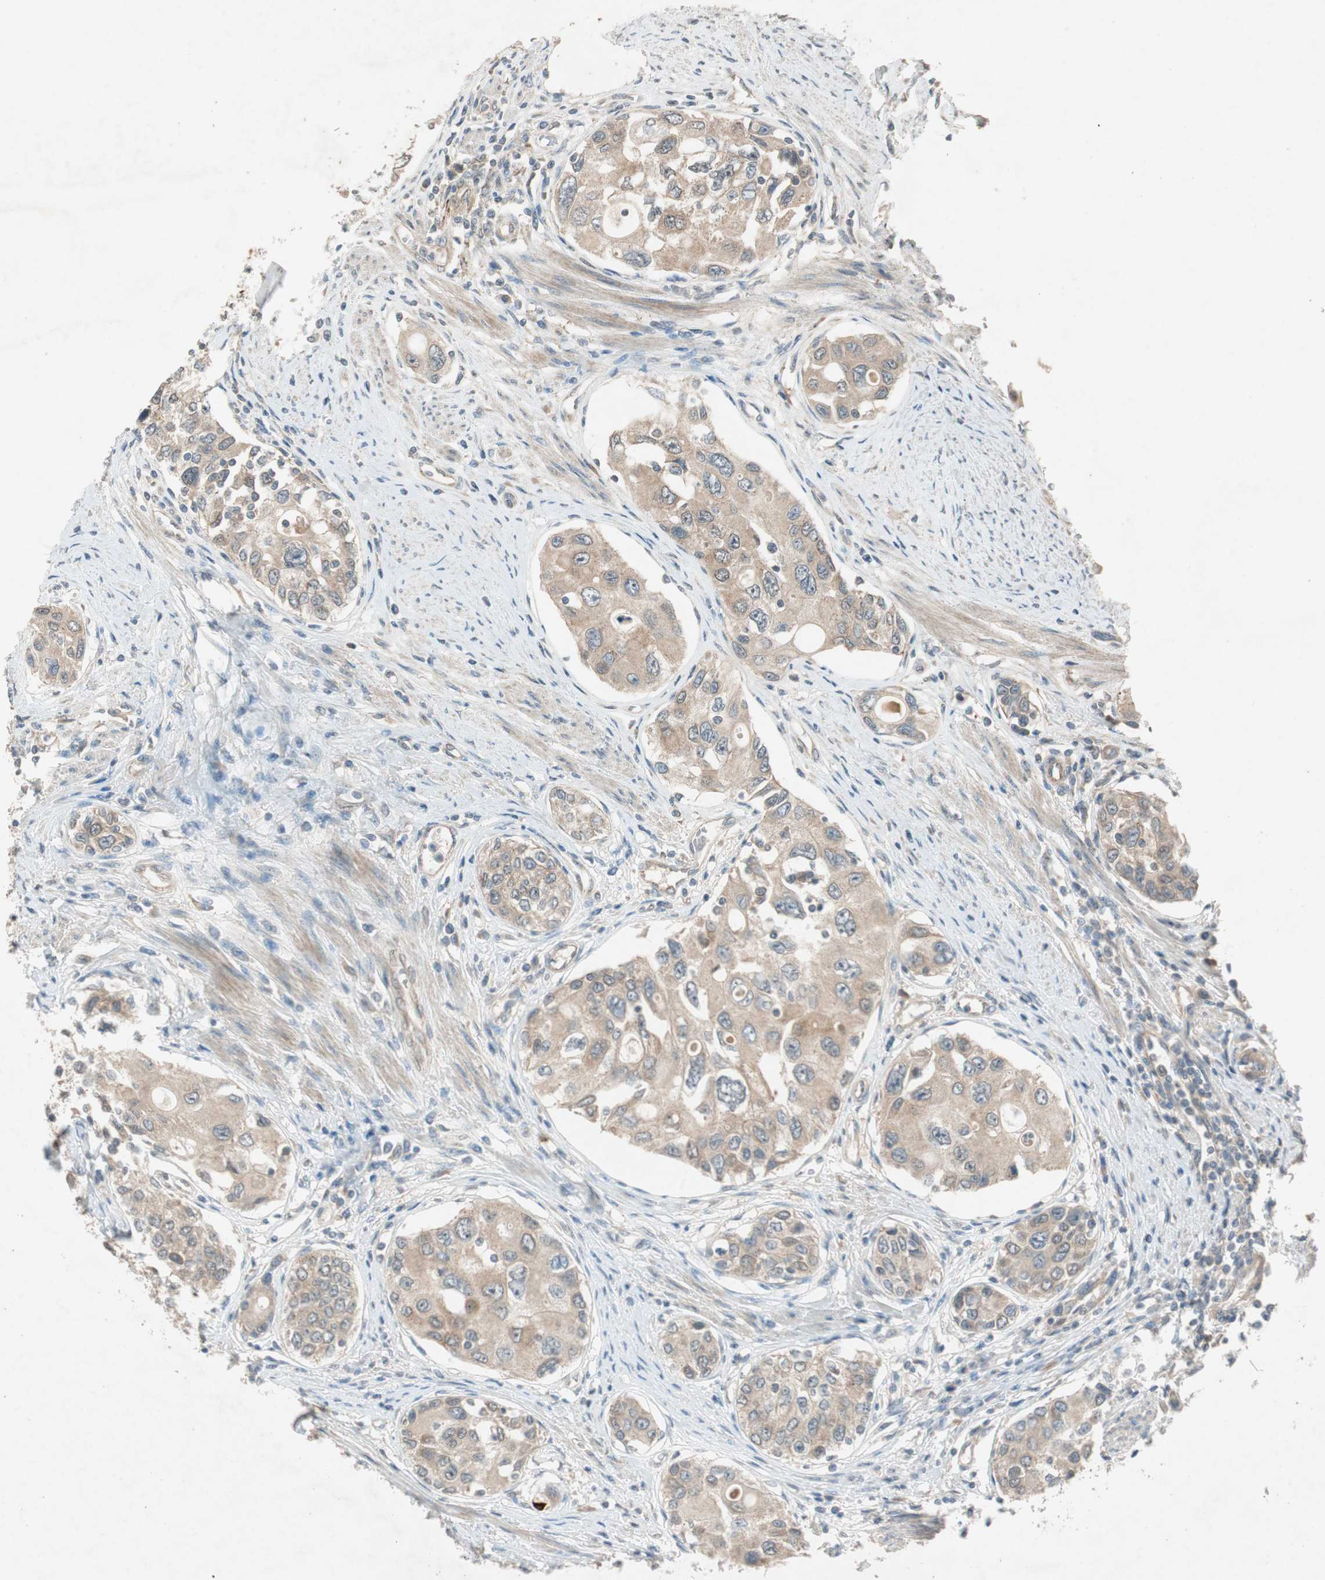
{"staining": {"intensity": "moderate", "quantity": ">75%", "location": "cytoplasmic/membranous"}, "tissue": "urothelial cancer", "cell_type": "Tumor cells", "image_type": "cancer", "snomed": [{"axis": "morphology", "description": "Urothelial carcinoma, High grade"}, {"axis": "topography", "description": "Urinary bladder"}], "caption": "Immunohistochemistry (IHC) of human urothelial cancer shows medium levels of moderate cytoplasmic/membranous positivity in about >75% of tumor cells. Using DAB (3,3'-diaminobenzidine) (brown) and hematoxylin (blue) stains, captured at high magnification using brightfield microscopy.", "gene": "NCLN", "patient": {"sex": "female", "age": 56}}